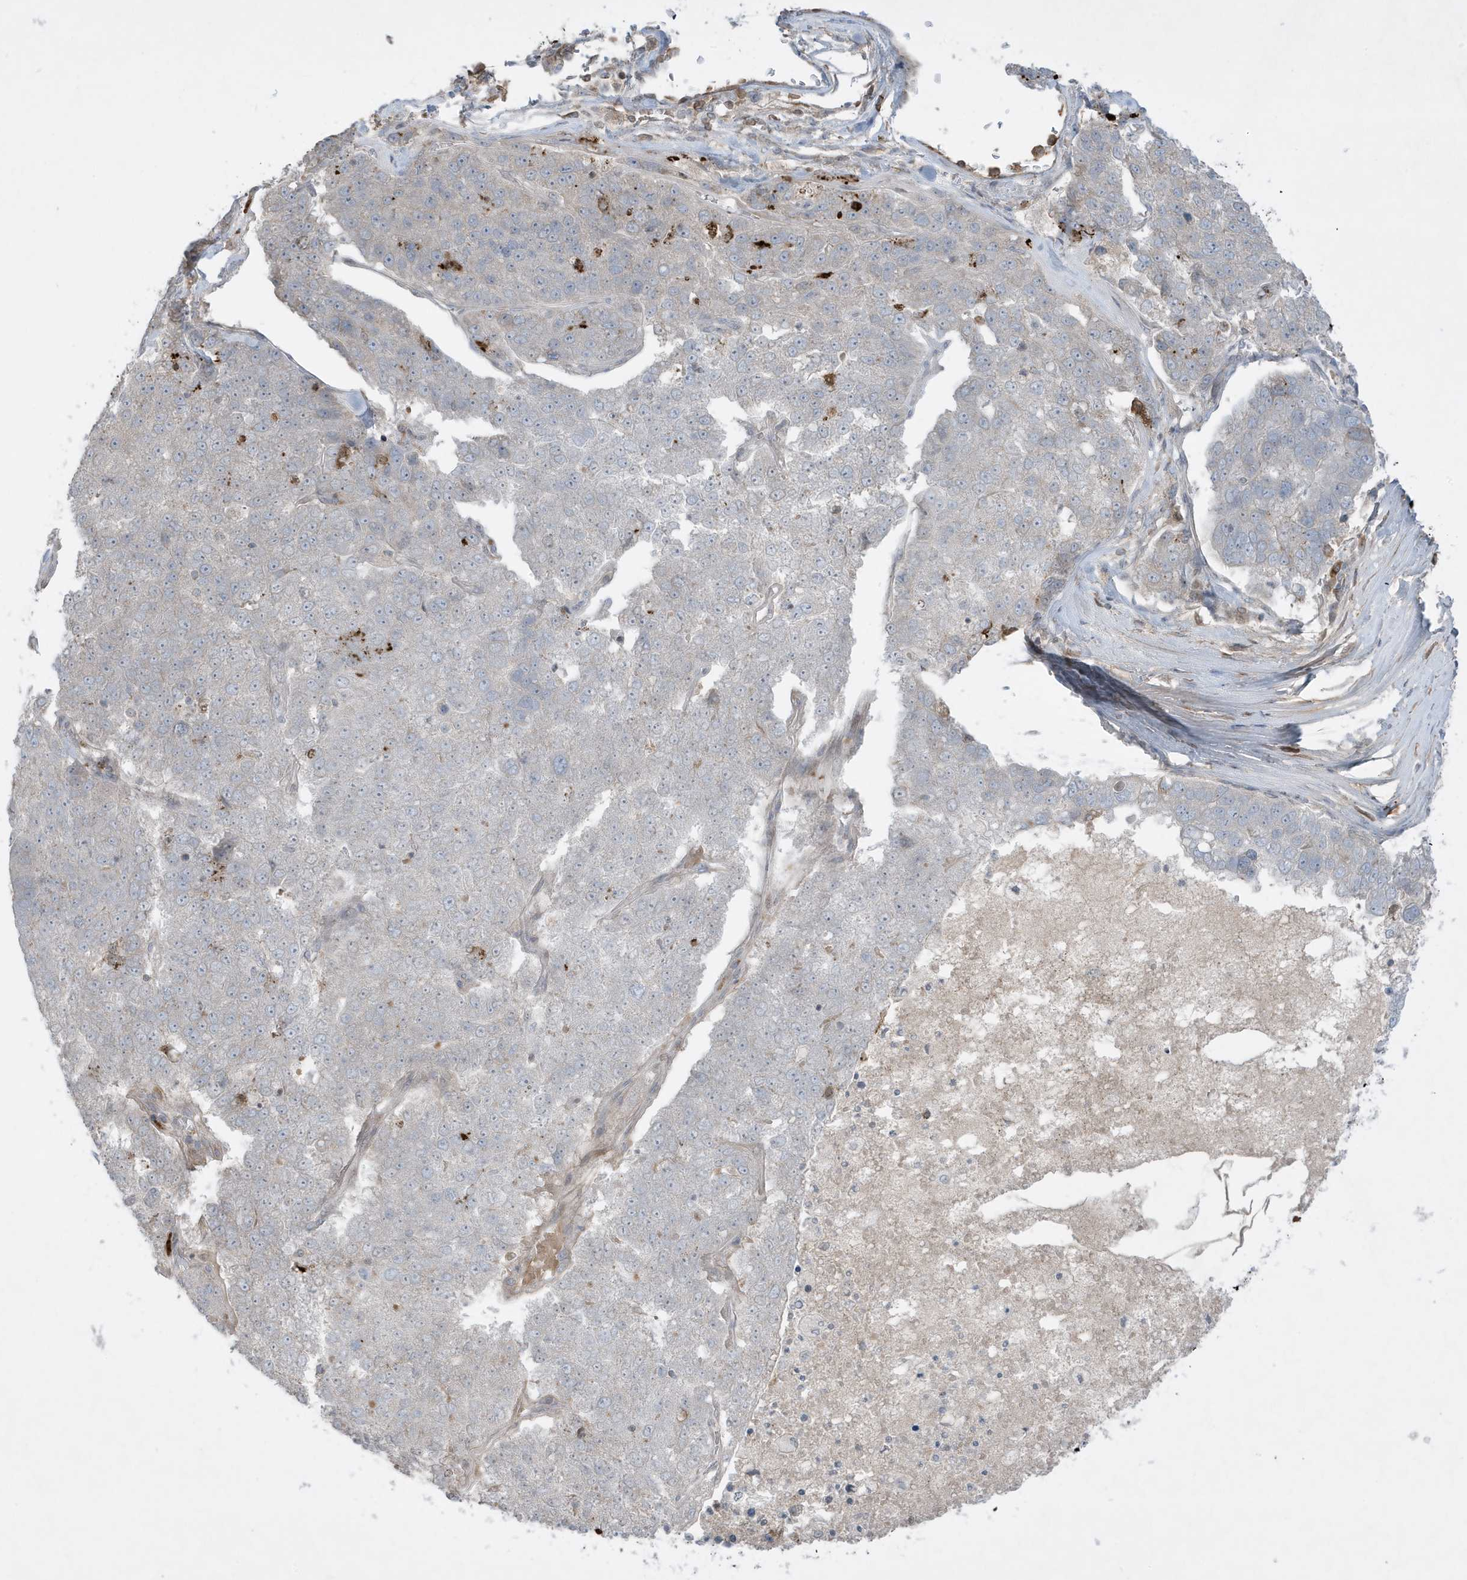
{"staining": {"intensity": "negative", "quantity": "none", "location": "none"}, "tissue": "pancreatic cancer", "cell_type": "Tumor cells", "image_type": "cancer", "snomed": [{"axis": "morphology", "description": "Adenocarcinoma, NOS"}, {"axis": "topography", "description": "Pancreas"}], "caption": "This micrograph is of adenocarcinoma (pancreatic) stained with immunohistochemistry to label a protein in brown with the nuclei are counter-stained blue. There is no positivity in tumor cells. Nuclei are stained in blue.", "gene": "FNDC1", "patient": {"sex": "female", "age": 61}}